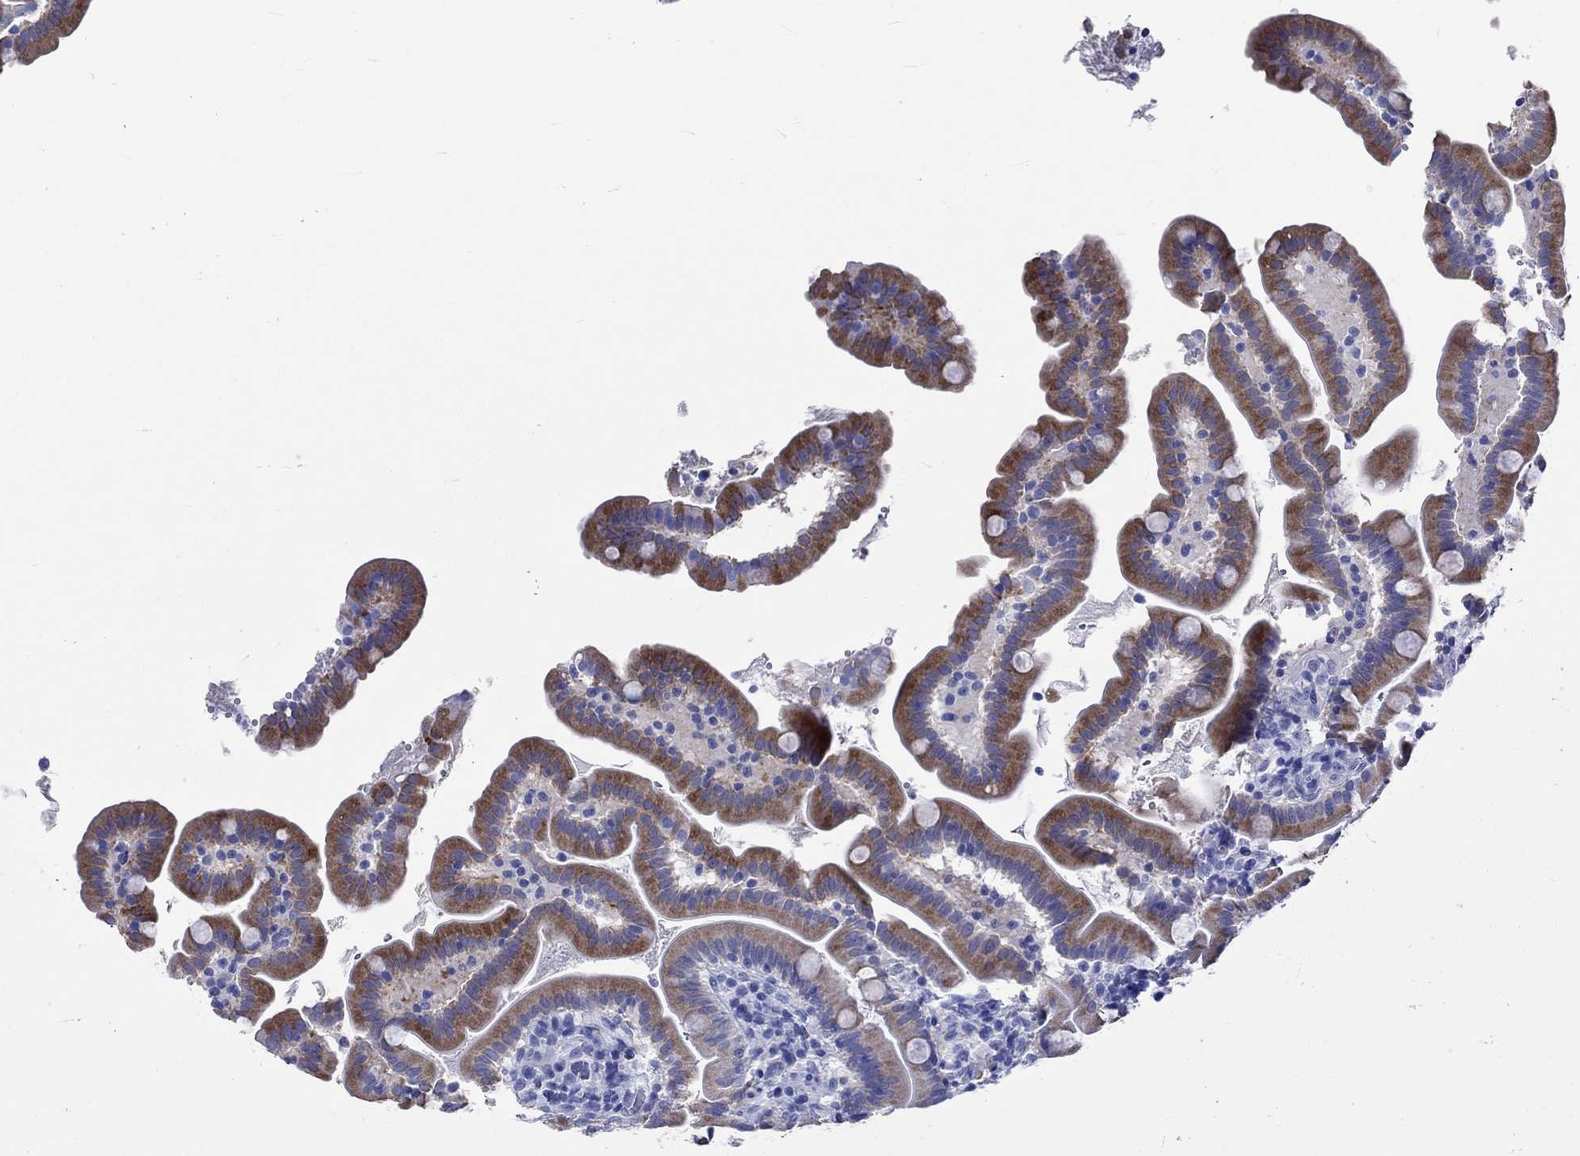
{"staining": {"intensity": "strong", "quantity": "25%-75%", "location": "cytoplasmic/membranous"}, "tissue": "small intestine", "cell_type": "Glandular cells", "image_type": "normal", "snomed": [{"axis": "morphology", "description": "Normal tissue, NOS"}, {"axis": "topography", "description": "Small intestine"}], "caption": "Unremarkable small intestine exhibits strong cytoplasmic/membranous positivity in about 25%-75% of glandular cells.", "gene": "KLHL33", "patient": {"sex": "female", "age": 44}}